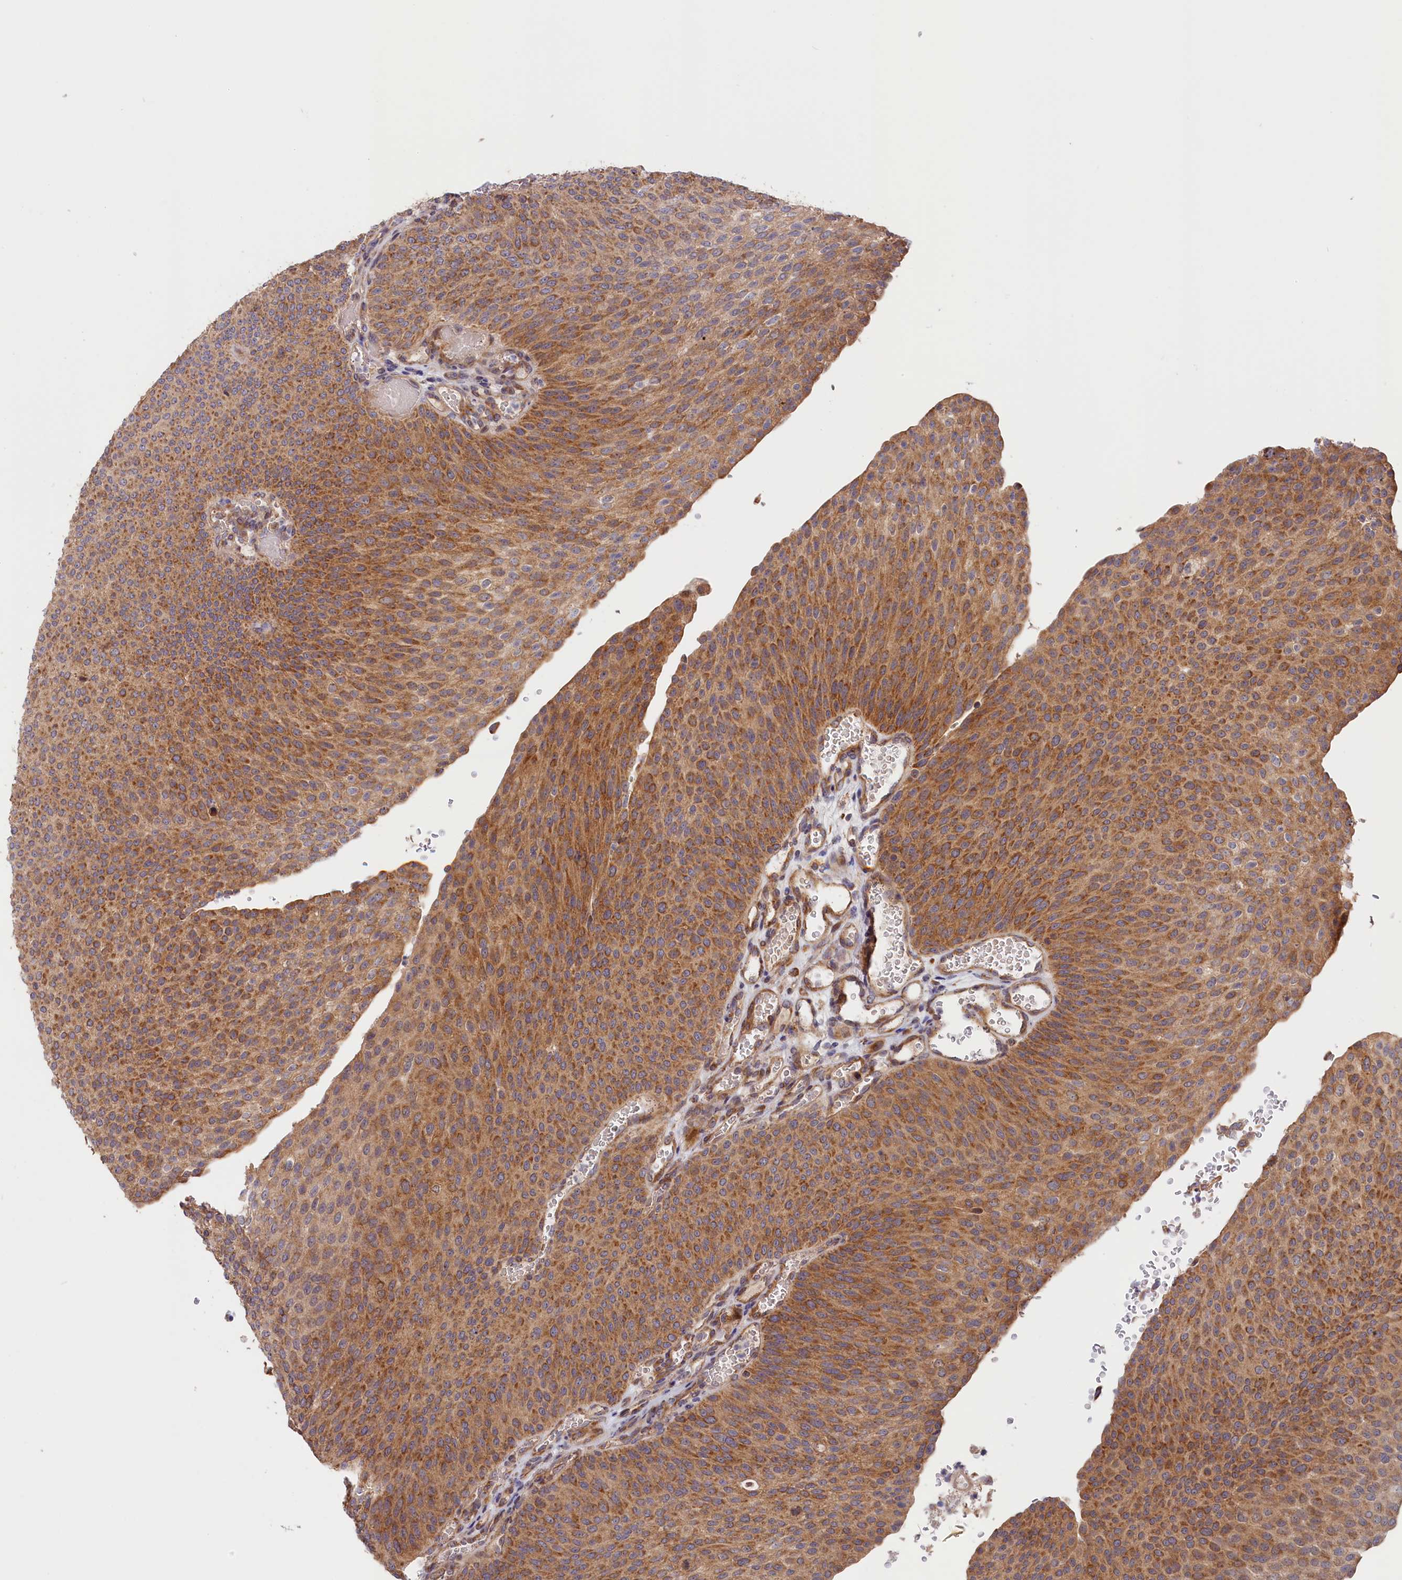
{"staining": {"intensity": "moderate", "quantity": "25%-75%", "location": "cytoplasmic/membranous"}, "tissue": "urothelial cancer", "cell_type": "Tumor cells", "image_type": "cancer", "snomed": [{"axis": "morphology", "description": "Urothelial carcinoma, High grade"}, {"axis": "topography", "description": "Urinary bladder"}], "caption": "Moderate cytoplasmic/membranous expression for a protein is seen in approximately 25%-75% of tumor cells of urothelial cancer using immunohistochemistry.", "gene": "CEP44", "patient": {"sex": "female", "age": 79}}